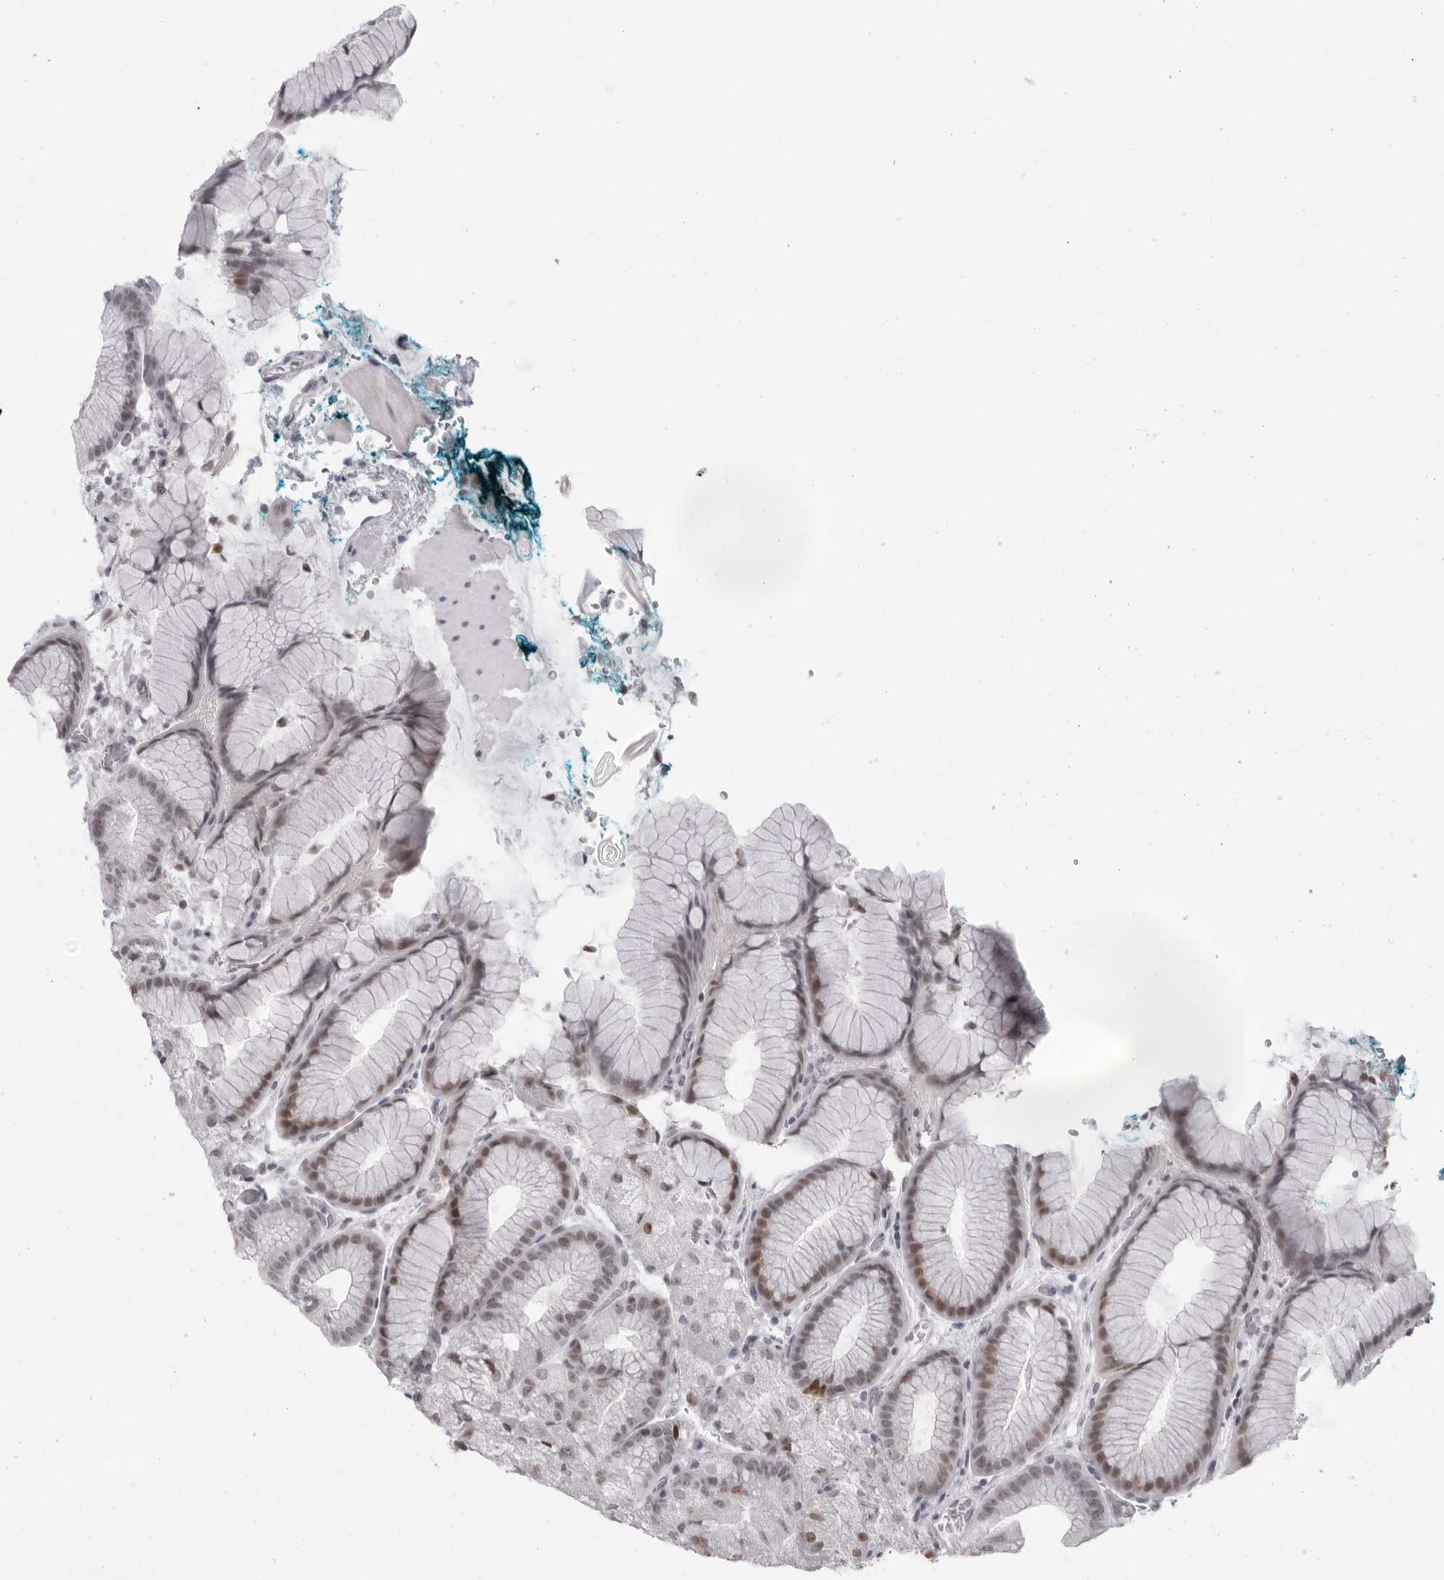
{"staining": {"intensity": "moderate", "quantity": "25%-75%", "location": "nuclear"}, "tissue": "stomach", "cell_type": "Glandular cells", "image_type": "normal", "snomed": [{"axis": "morphology", "description": "Normal tissue, NOS"}, {"axis": "topography", "description": "Stomach, upper"}, {"axis": "topography", "description": "Stomach"}], "caption": "Brown immunohistochemical staining in benign human stomach exhibits moderate nuclear positivity in approximately 25%-75% of glandular cells. The staining was performed using DAB to visualize the protein expression in brown, while the nuclei were stained in blue with hematoxylin (Magnification: 20x).", "gene": "ESPN", "patient": {"sex": "male", "age": 48}}